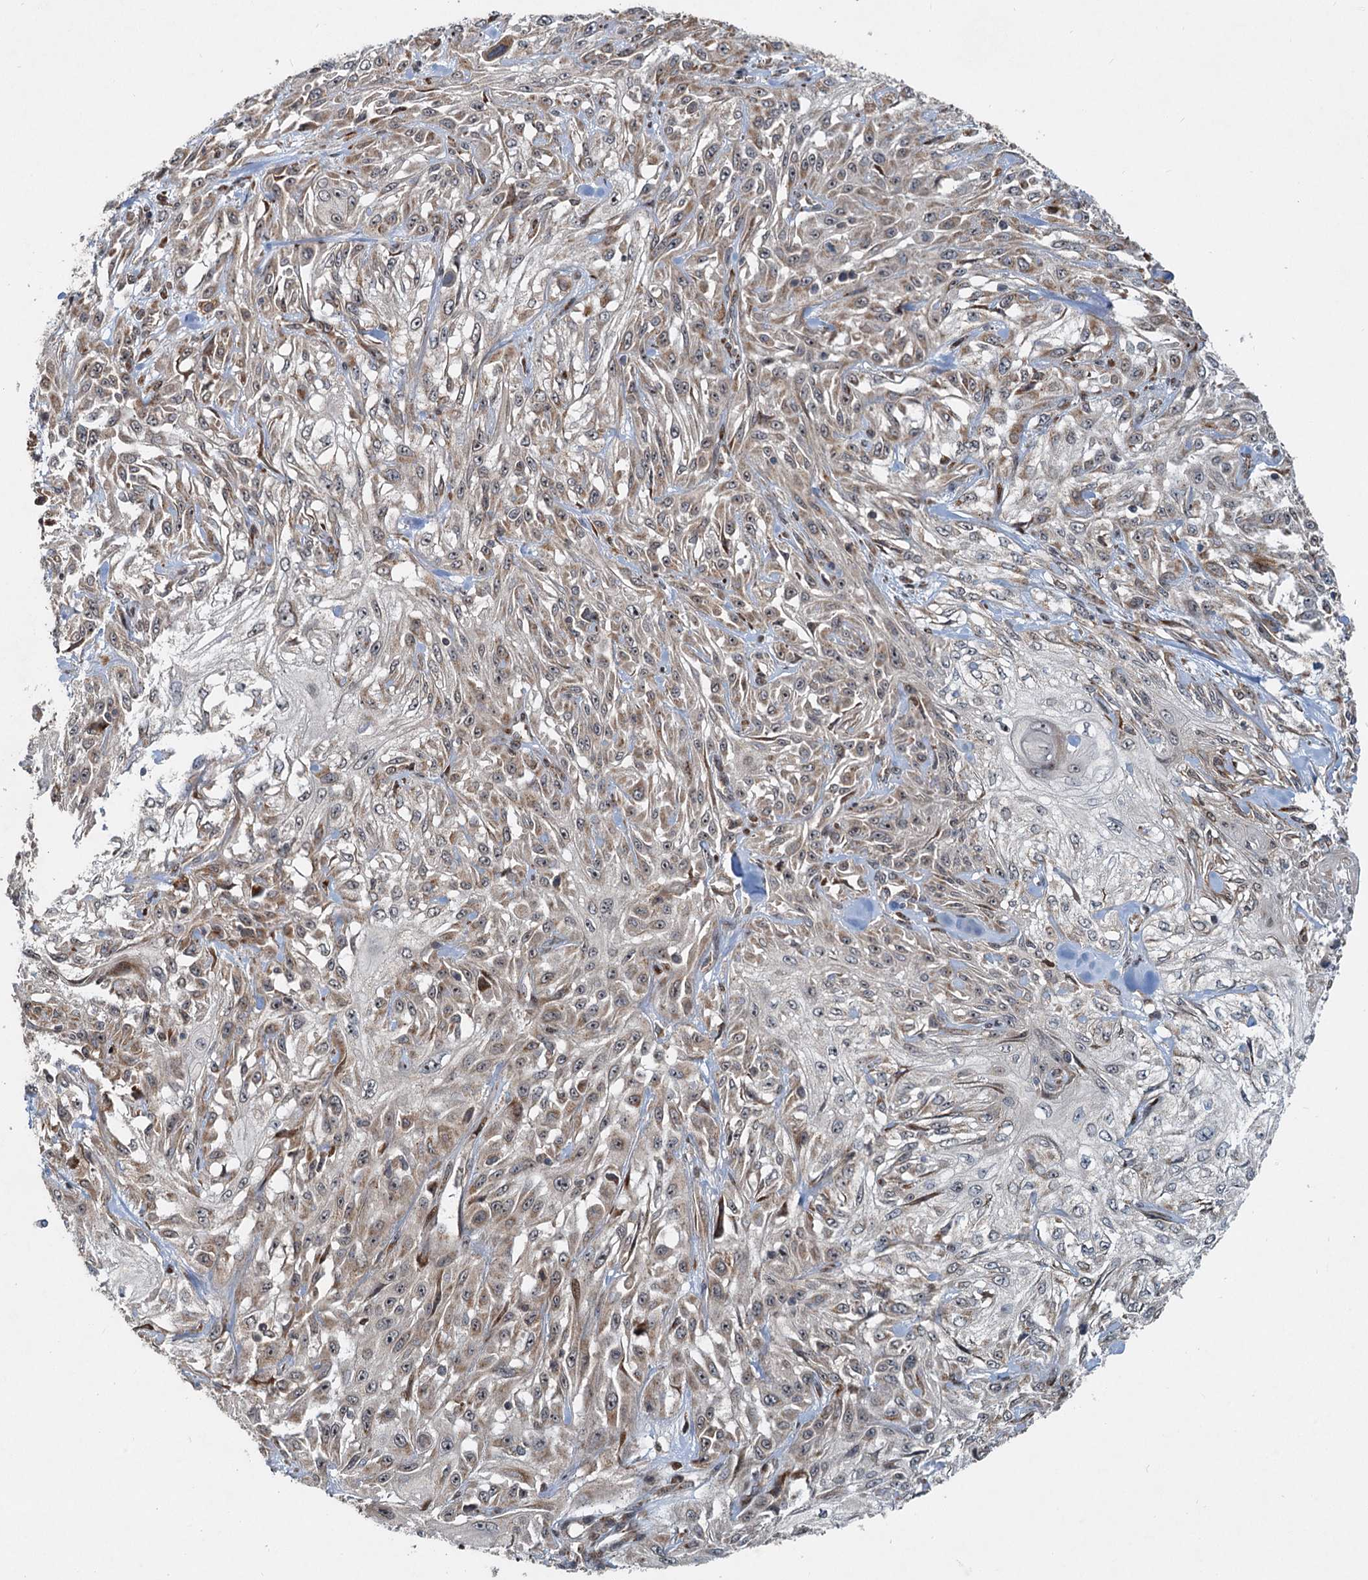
{"staining": {"intensity": "moderate", "quantity": "25%-75%", "location": "cytoplasmic/membranous"}, "tissue": "skin cancer", "cell_type": "Tumor cells", "image_type": "cancer", "snomed": [{"axis": "morphology", "description": "Squamous cell carcinoma, NOS"}, {"axis": "morphology", "description": "Squamous cell carcinoma, metastatic, NOS"}, {"axis": "topography", "description": "Skin"}, {"axis": "topography", "description": "Lymph node"}], "caption": "Protein staining of skin squamous cell carcinoma tissue shows moderate cytoplasmic/membranous staining in about 25%-75% of tumor cells.", "gene": "CEP68", "patient": {"sex": "male", "age": 75}}